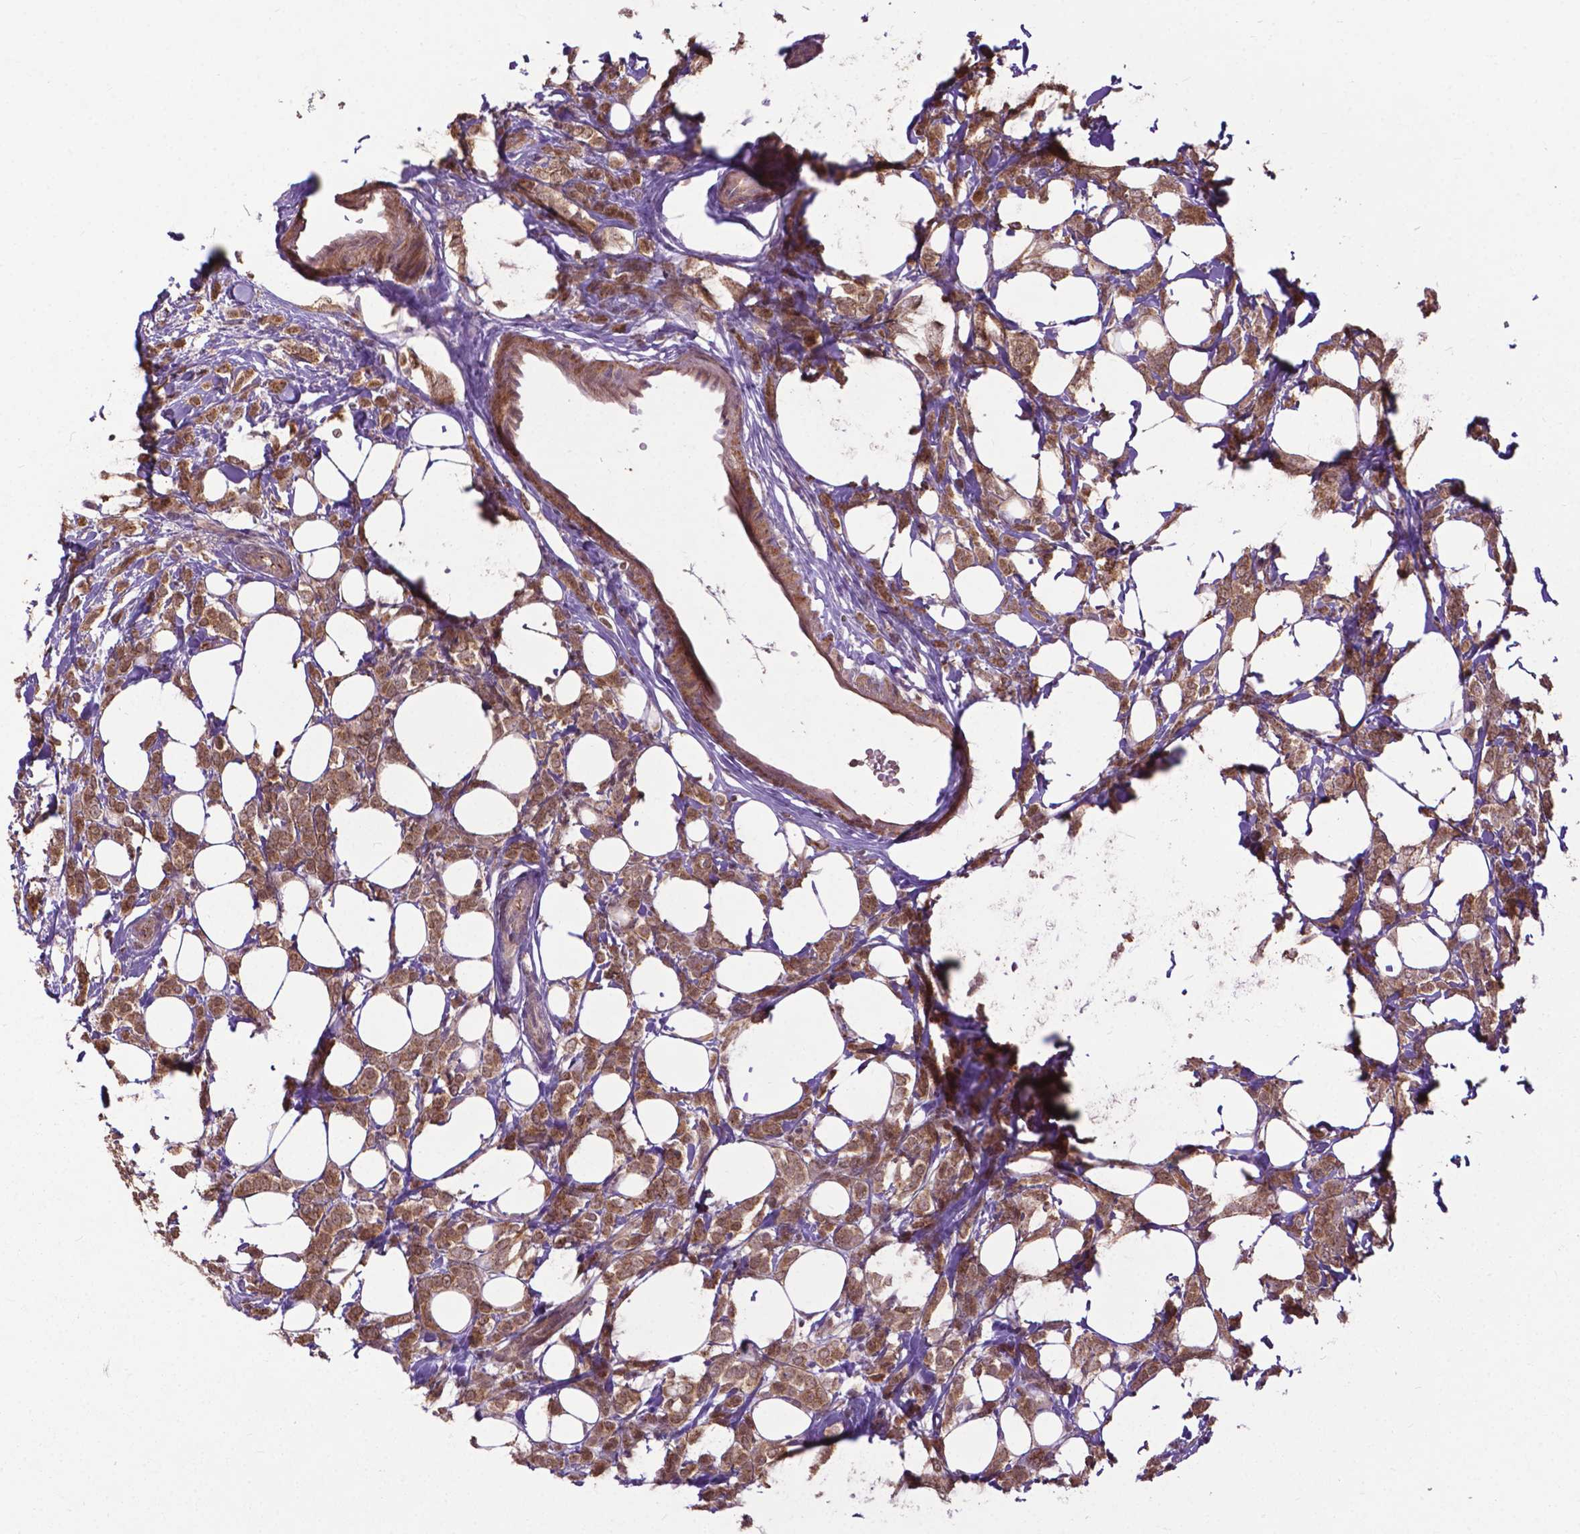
{"staining": {"intensity": "moderate", "quantity": ">75%", "location": "cytoplasmic/membranous"}, "tissue": "breast cancer", "cell_type": "Tumor cells", "image_type": "cancer", "snomed": [{"axis": "morphology", "description": "Lobular carcinoma"}, {"axis": "topography", "description": "Breast"}], "caption": "Immunohistochemical staining of breast cancer exhibits moderate cytoplasmic/membranous protein expression in about >75% of tumor cells.", "gene": "CHMP4A", "patient": {"sex": "female", "age": 49}}